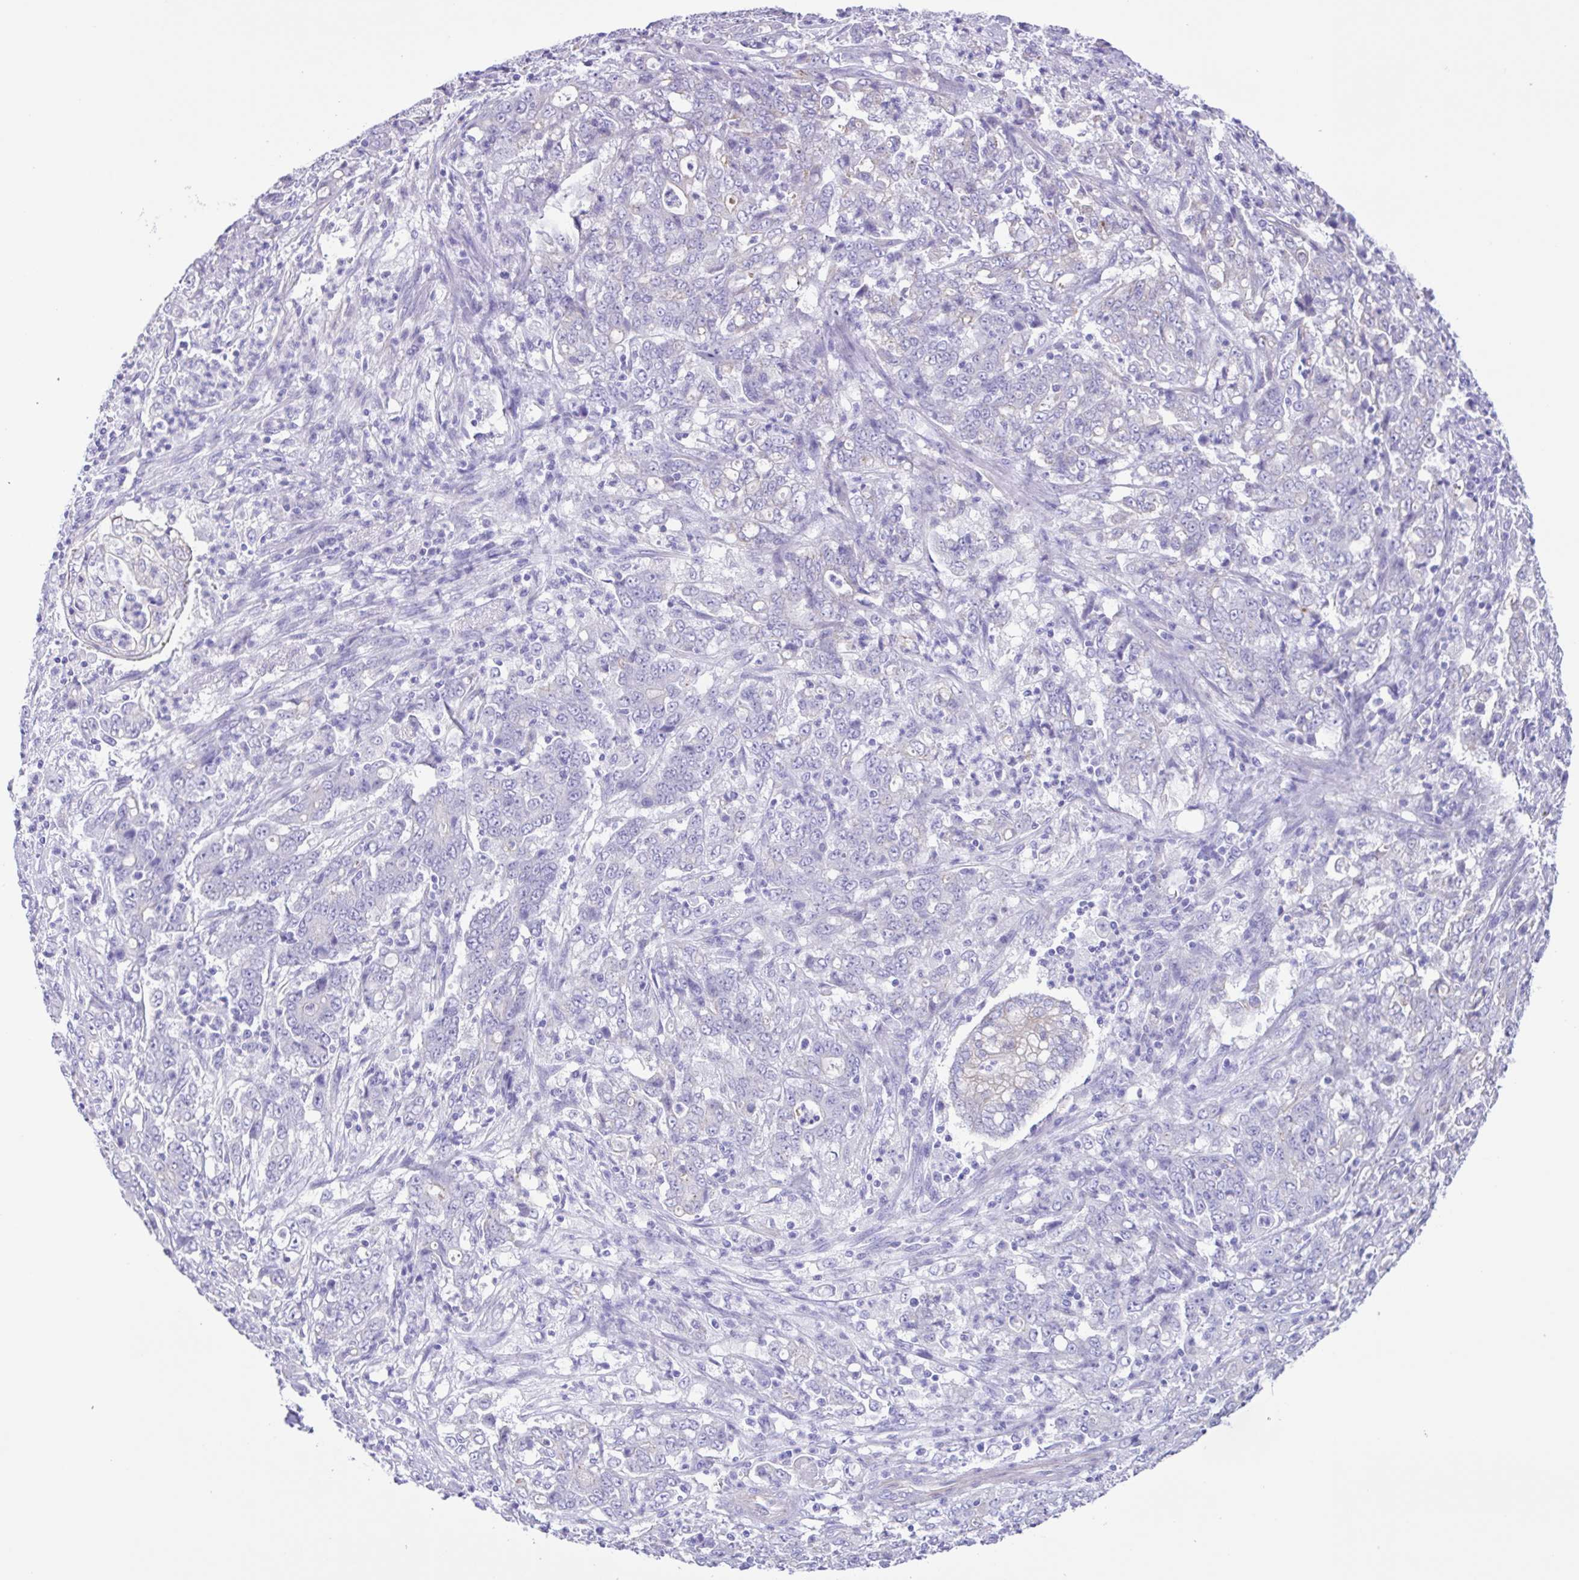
{"staining": {"intensity": "negative", "quantity": "none", "location": "none"}, "tissue": "stomach cancer", "cell_type": "Tumor cells", "image_type": "cancer", "snomed": [{"axis": "morphology", "description": "Adenocarcinoma, NOS"}, {"axis": "topography", "description": "Stomach, lower"}], "caption": "Tumor cells are negative for protein expression in human stomach adenocarcinoma.", "gene": "CYP11A1", "patient": {"sex": "female", "age": 71}}